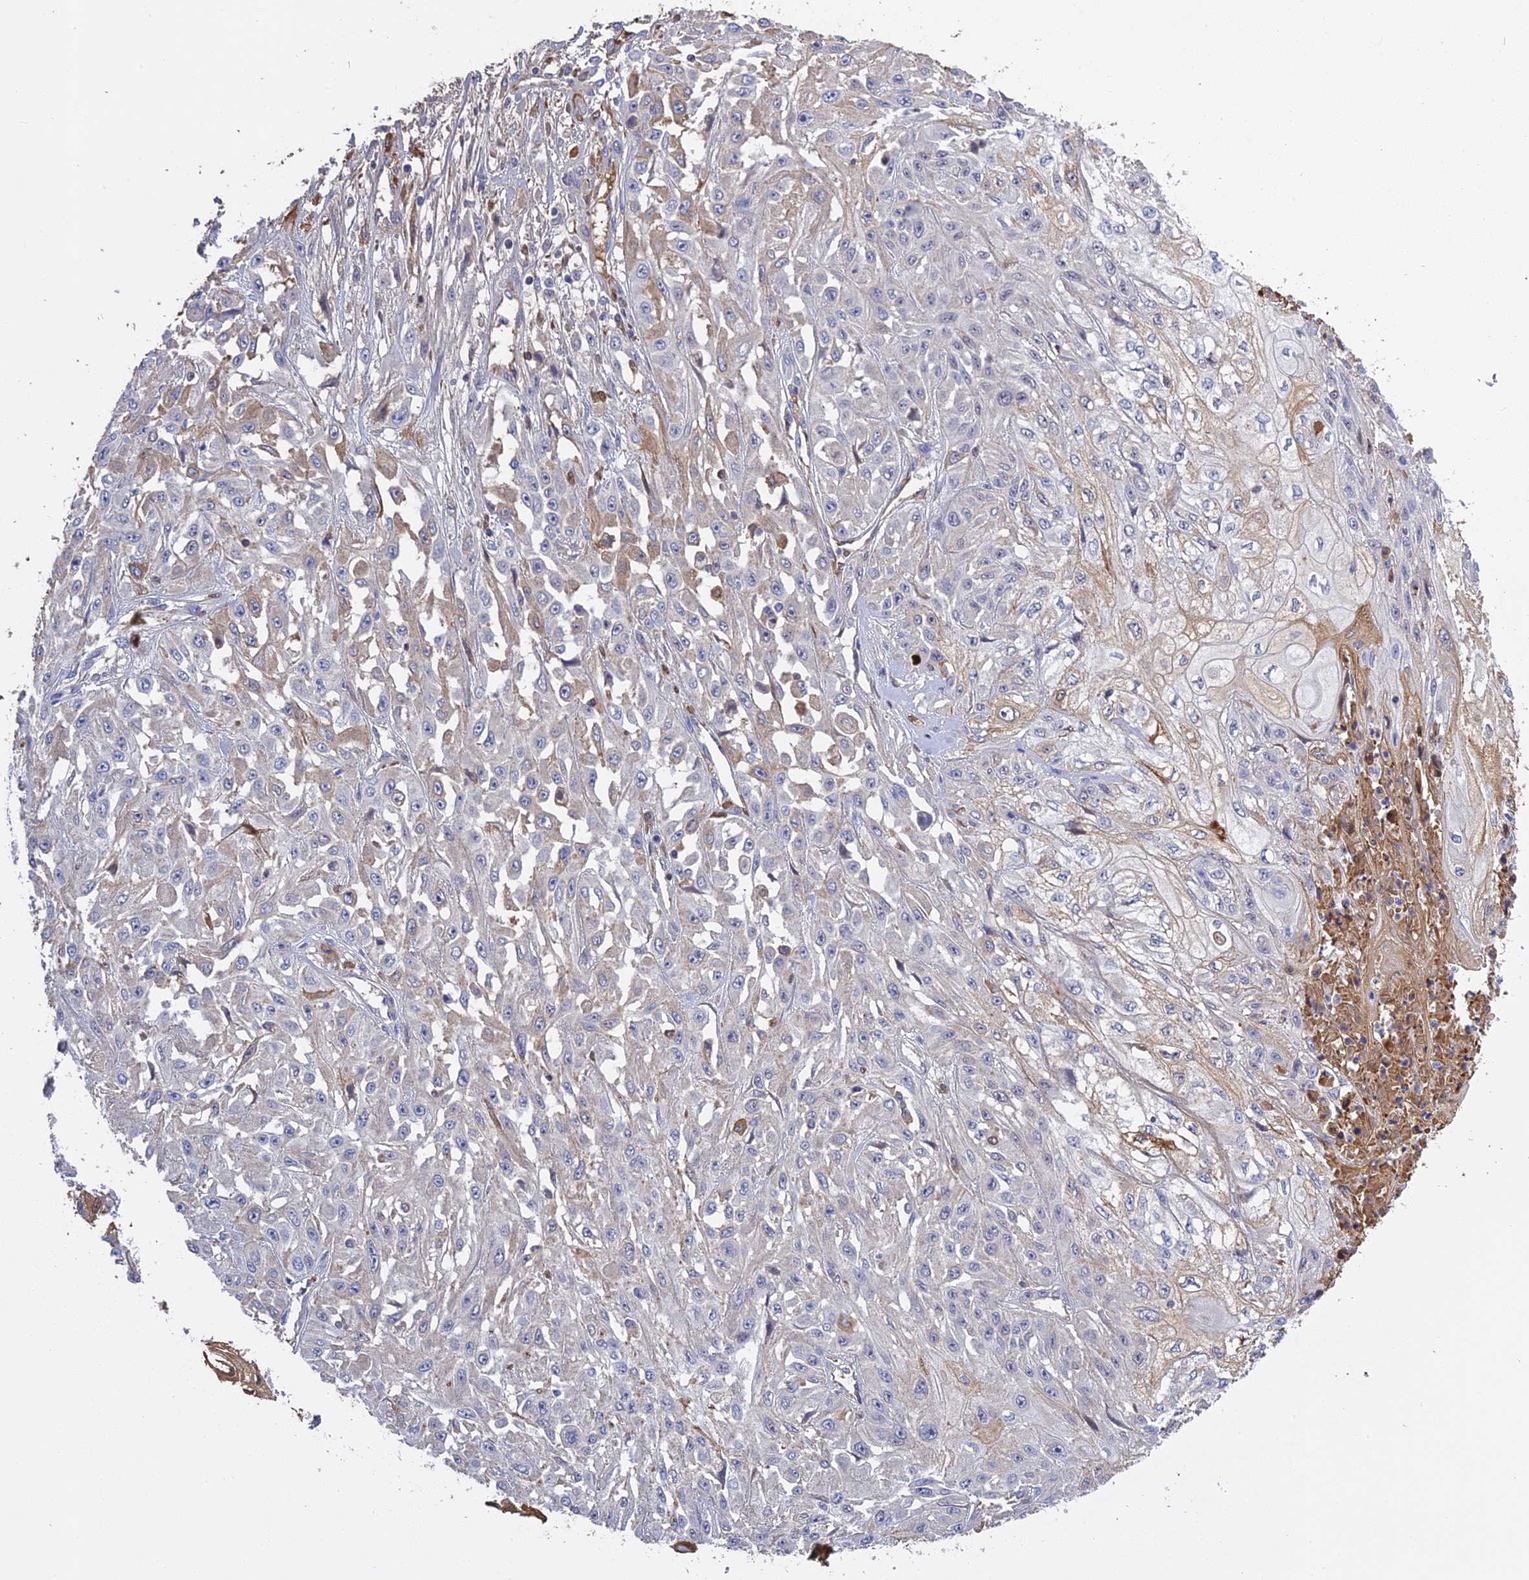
{"staining": {"intensity": "weak", "quantity": "<25%", "location": "cytoplasmic/membranous"}, "tissue": "skin cancer", "cell_type": "Tumor cells", "image_type": "cancer", "snomed": [{"axis": "morphology", "description": "Squamous cell carcinoma, NOS"}, {"axis": "morphology", "description": "Squamous cell carcinoma, metastatic, NOS"}, {"axis": "topography", "description": "Skin"}, {"axis": "topography", "description": "Lymph node"}], "caption": "The immunohistochemistry micrograph has no significant staining in tumor cells of skin cancer (squamous cell carcinoma) tissue. The staining was performed using DAB to visualize the protein expression in brown, while the nuclei were stained in blue with hematoxylin (Magnification: 20x).", "gene": "PZP", "patient": {"sex": "male", "age": 75}}